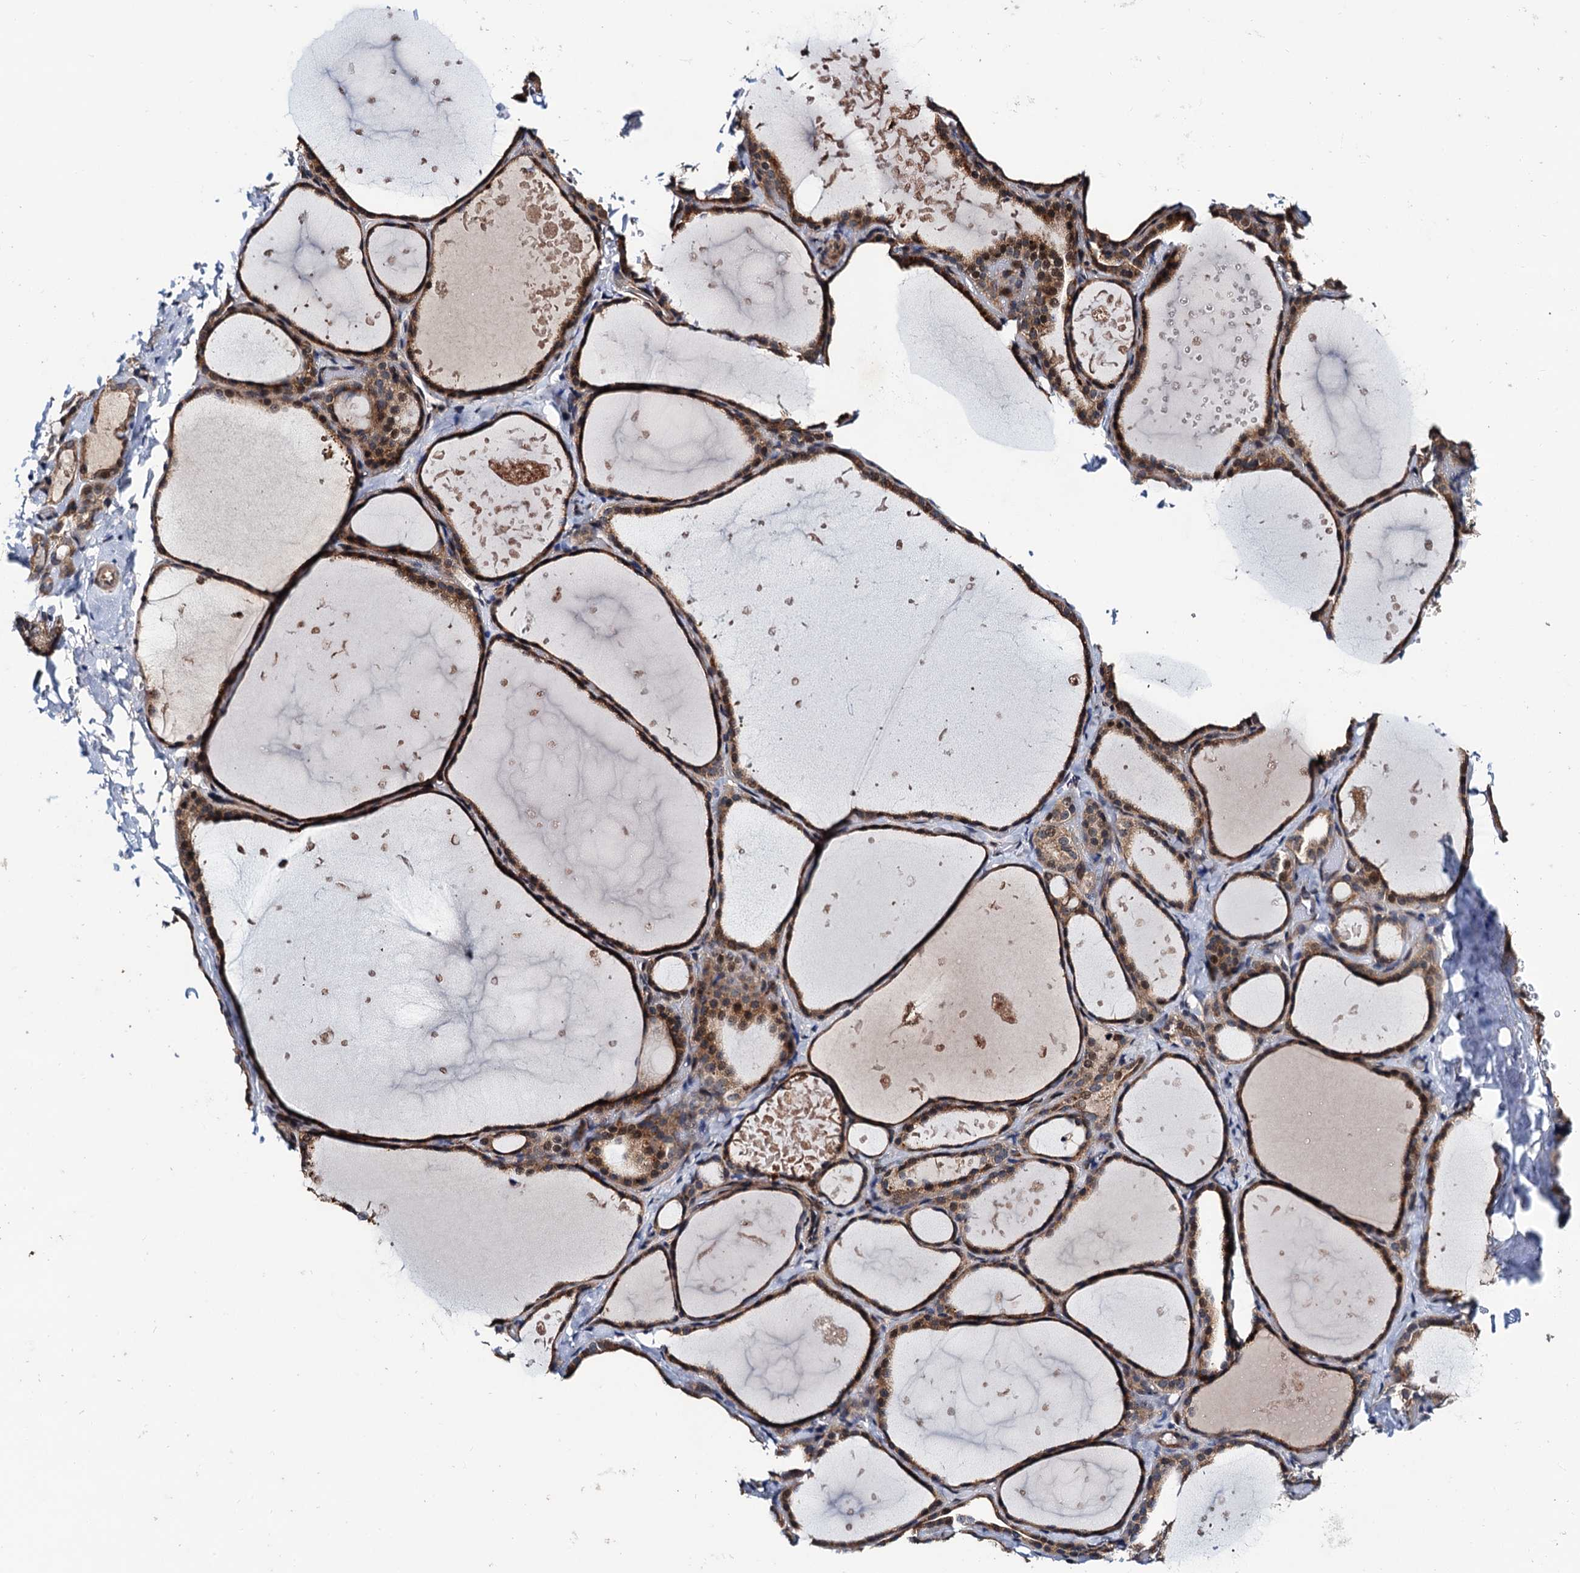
{"staining": {"intensity": "moderate", "quantity": ">75%", "location": "cytoplasmic/membranous"}, "tissue": "thyroid gland", "cell_type": "Glandular cells", "image_type": "normal", "snomed": [{"axis": "morphology", "description": "Normal tissue, NOS"}, {"axis": "topography", "description": "Thyroid gland"}], "caption": "DAB (3,3'-diaminobenzidine) immunohistochemical staining of normal human thyroid gland displays moderate cytoplasmic/membranous protein staining in about >75% of glandular cells.", "gene": "NAA16", "patient": {"sex": "female", "age": 44}}